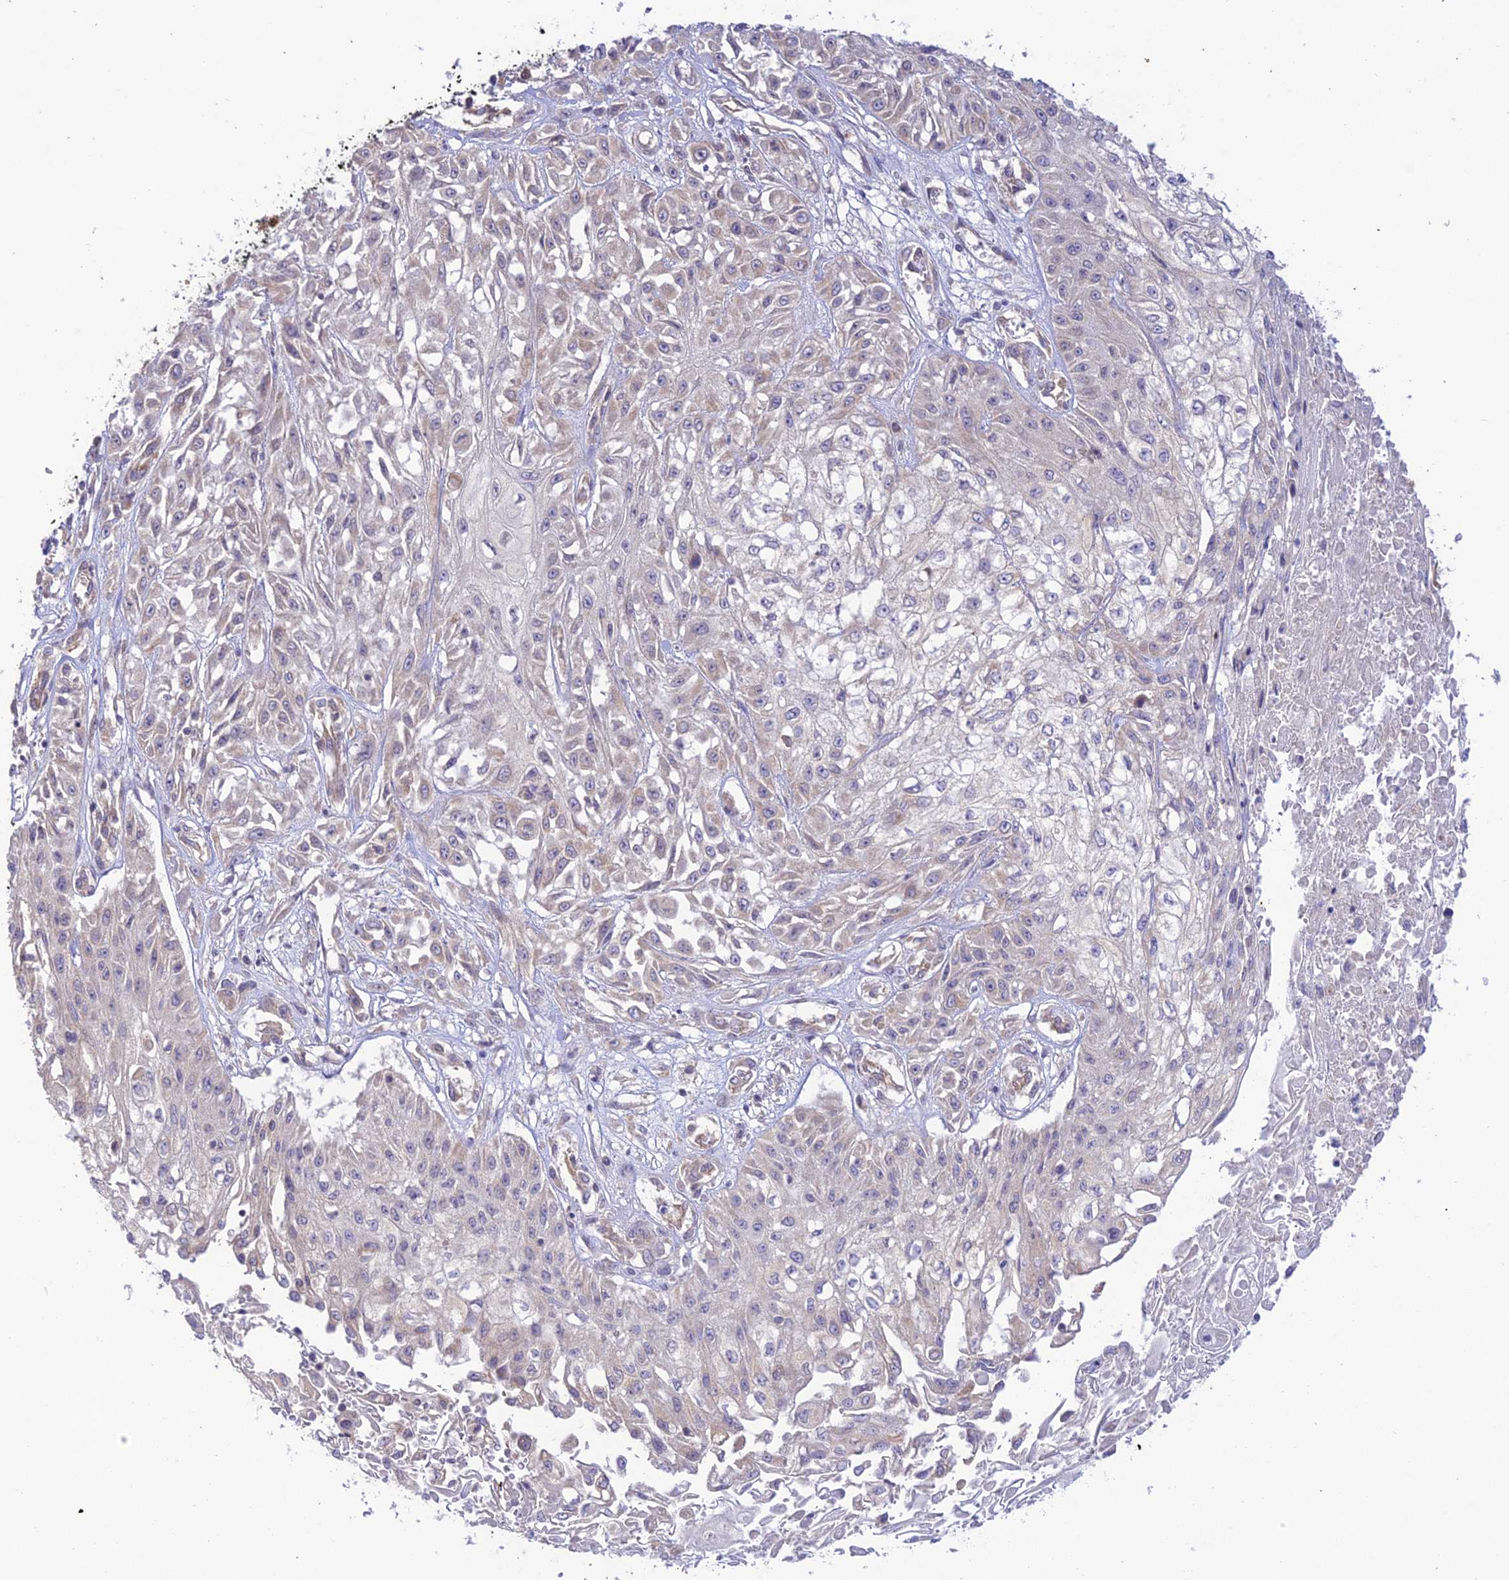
{"staining": {"intensity": "negative", "quantity": "none", "location": "none"}, "tissue": "skin cancer", "cell_type": "Tumor cells", "image_type": "cancer", "snomed": [{"axis": "morphology", "description": "Squamous cell carcinoma, NOS"}, {"axis": "morphology", "description": "Squamous cell carcinoma, metastatic, NOS"}, {"axis": "topography", "description": "Skin"}, {"axis": "topography", "description": "Lymph node"}], "caption": "There is no significant expression in tumor cells of skin cancer (squamous cell carcinoma).", "gene": "TMEM259", "patient": {"sex": "male", "age": 75}}